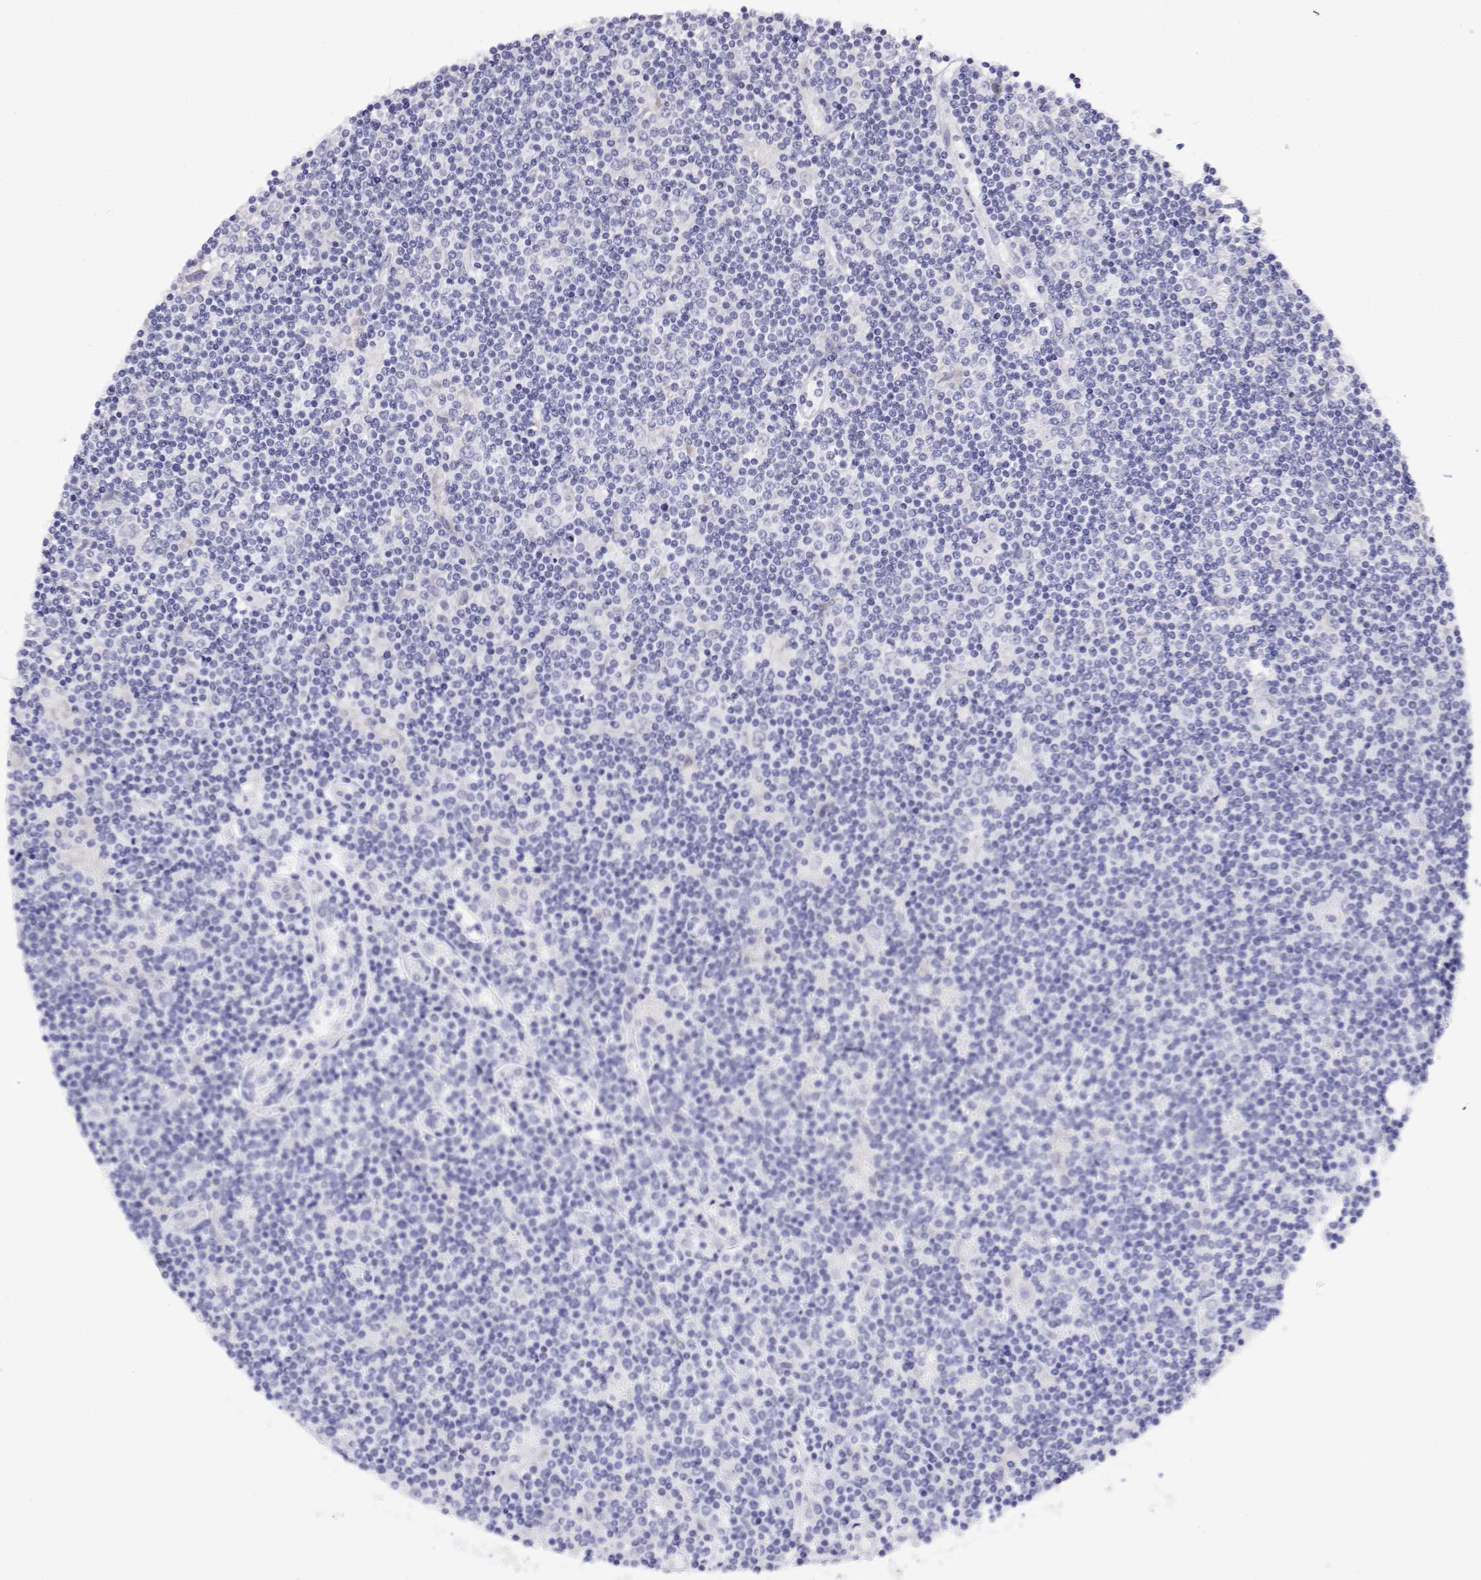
{"staining": {"intensity": "negative", "quantity": "none", "location": "none"}, "tissue": "lymphoma", "cell_type": "Tumor cells", "image_type": "cancer", "snomed": [{"axis": "morphology", "description": "Hodgkin's disease, NOS"}, {"axis": "topography", "description": "Lymph node"}], "caption": "Micrograph shows no significant protein staining in tumor cells of lymphoma.", "gene": "LY6D", "patient": {"sex": "male", "age": 40}}